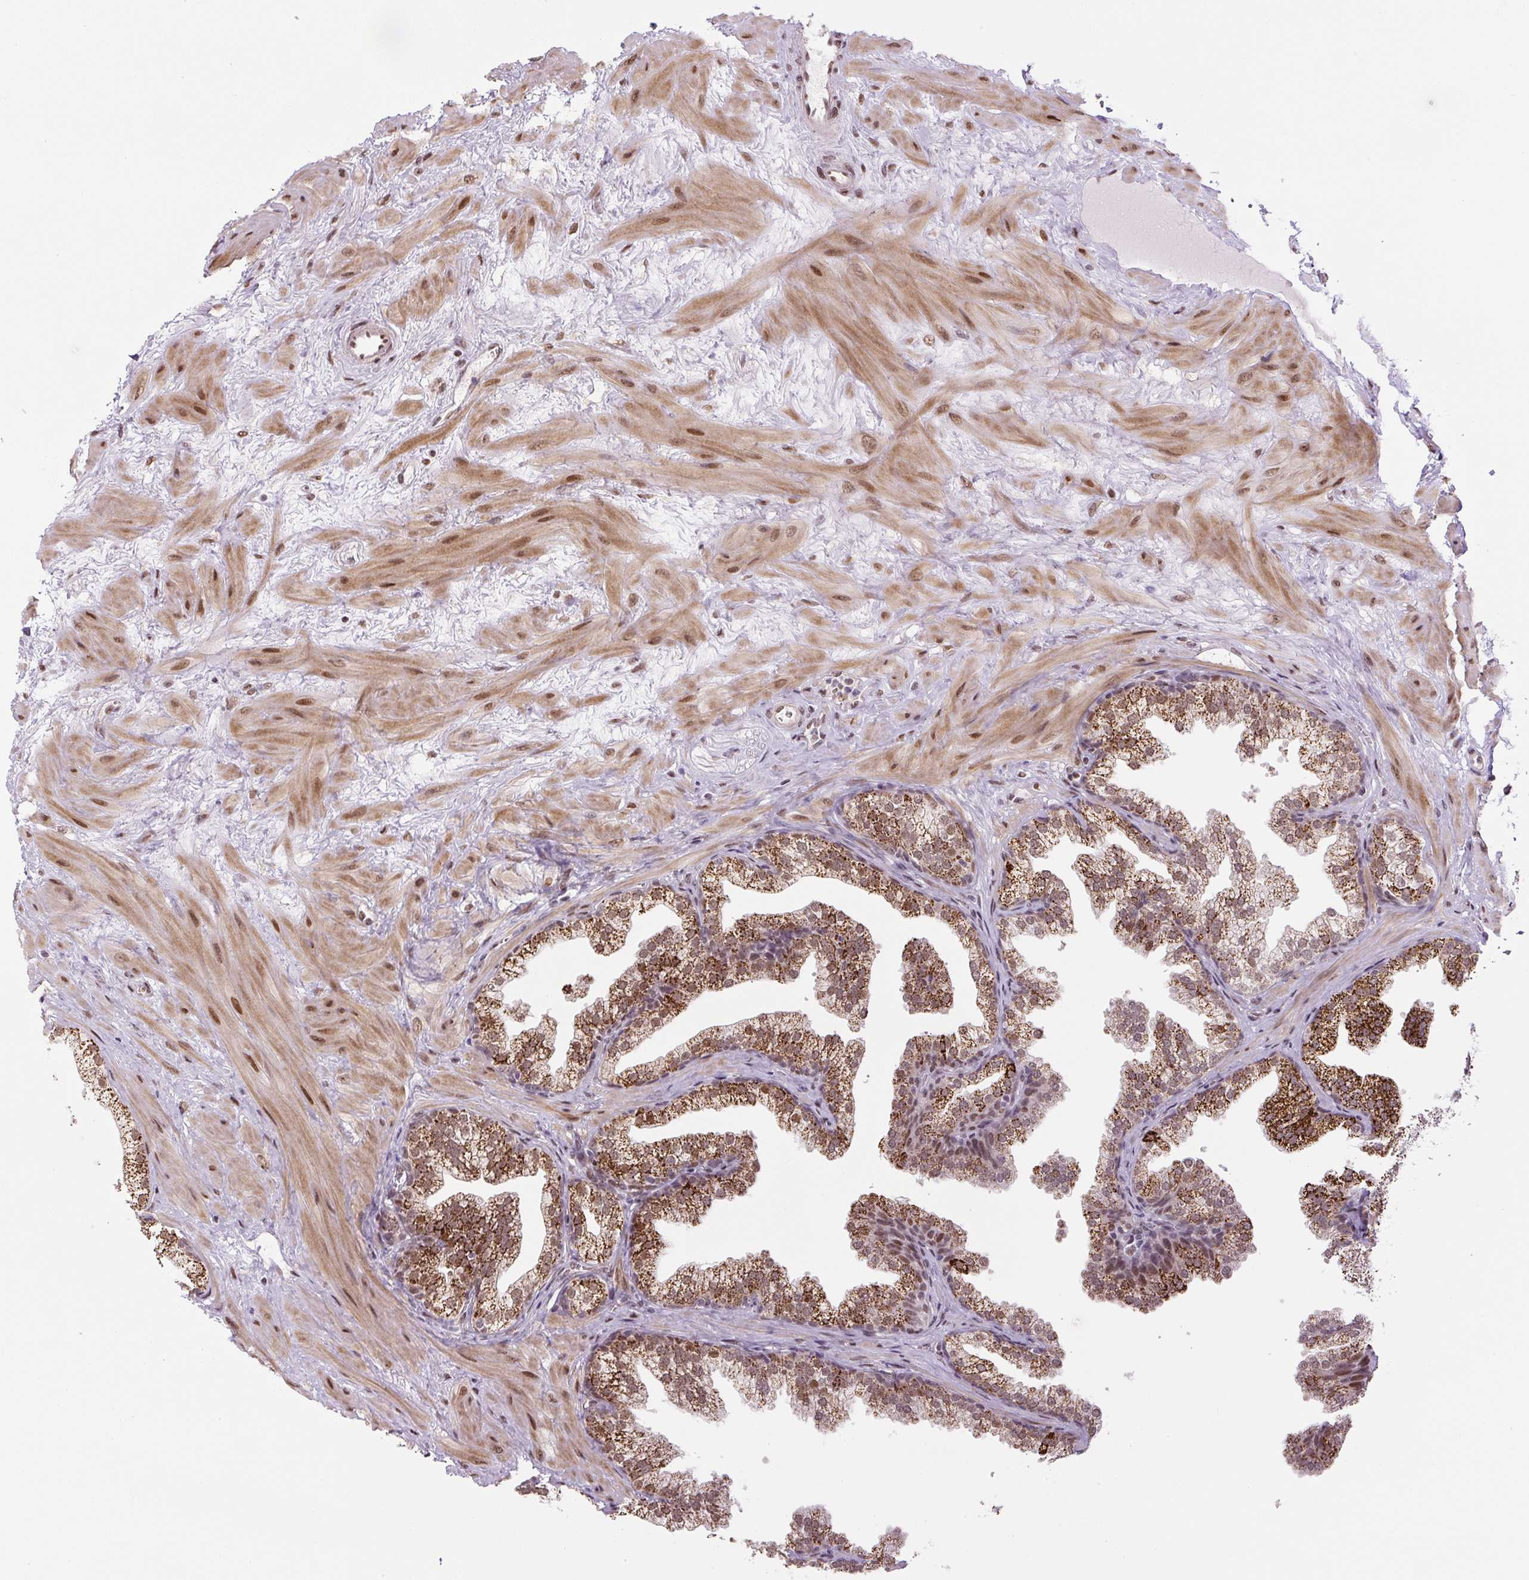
{"staining": {"intensity": "moderate", "quantity": ">75%", "location": "cytoplasmic/membranous,nuclear"}, "tissue": "prostate", "cell_type": "Glandular cells", "image_type": "normal", "snomed": [{"axis": "morphology", "description": "Normal tissue, NOS"}, {"axis": "topography", "description": "Prostate"}], "caption": "Immunohistochemistry staining of benign prostate, which displays medium levels of moderate cytoplasmic/membranous,nuclear staining in approximately >75% of glandular cells indicating moderate cytoplasmic/membranous,nuclear protein staining. The staining was performed using DAB (brown) for protein detection and nuclei were counterstained in hematoxylin (blue).", "gene": "TCFL5", "patient": {"sex": "male", "age": 37}}